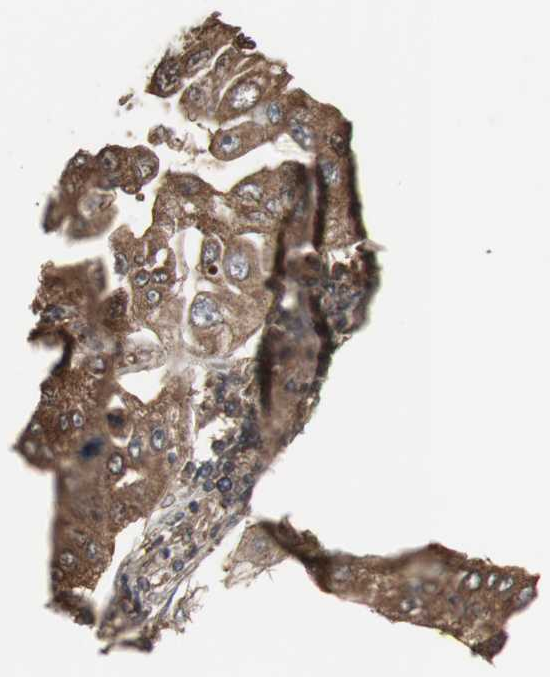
{"staining": {"intensity": "strong", "quantity": ">75%", "location": "cytoplasmic/membranous"}, "tissue": "lung cancer", "cell_type": "Tumor cells", "image_type": "cancer", "snomed": [{"axis": "morphology", "description": "Adenocarcinoma, NOS"}, {"axis": "topography", "description": "Lung"}], "caption": "A high amount of strong cytoplasmic/membranous positivity is appreciated in about >75% of tumor cells in lung cancer tissue. The protein is stained brown, and the nuclei are stained in blue (DAB (3,3'-diaminobenzidine) IHC with brightfield microscopy, high magnification).", "gene": "HPRT1", "patient": {"sex": "male", "age": 84}}